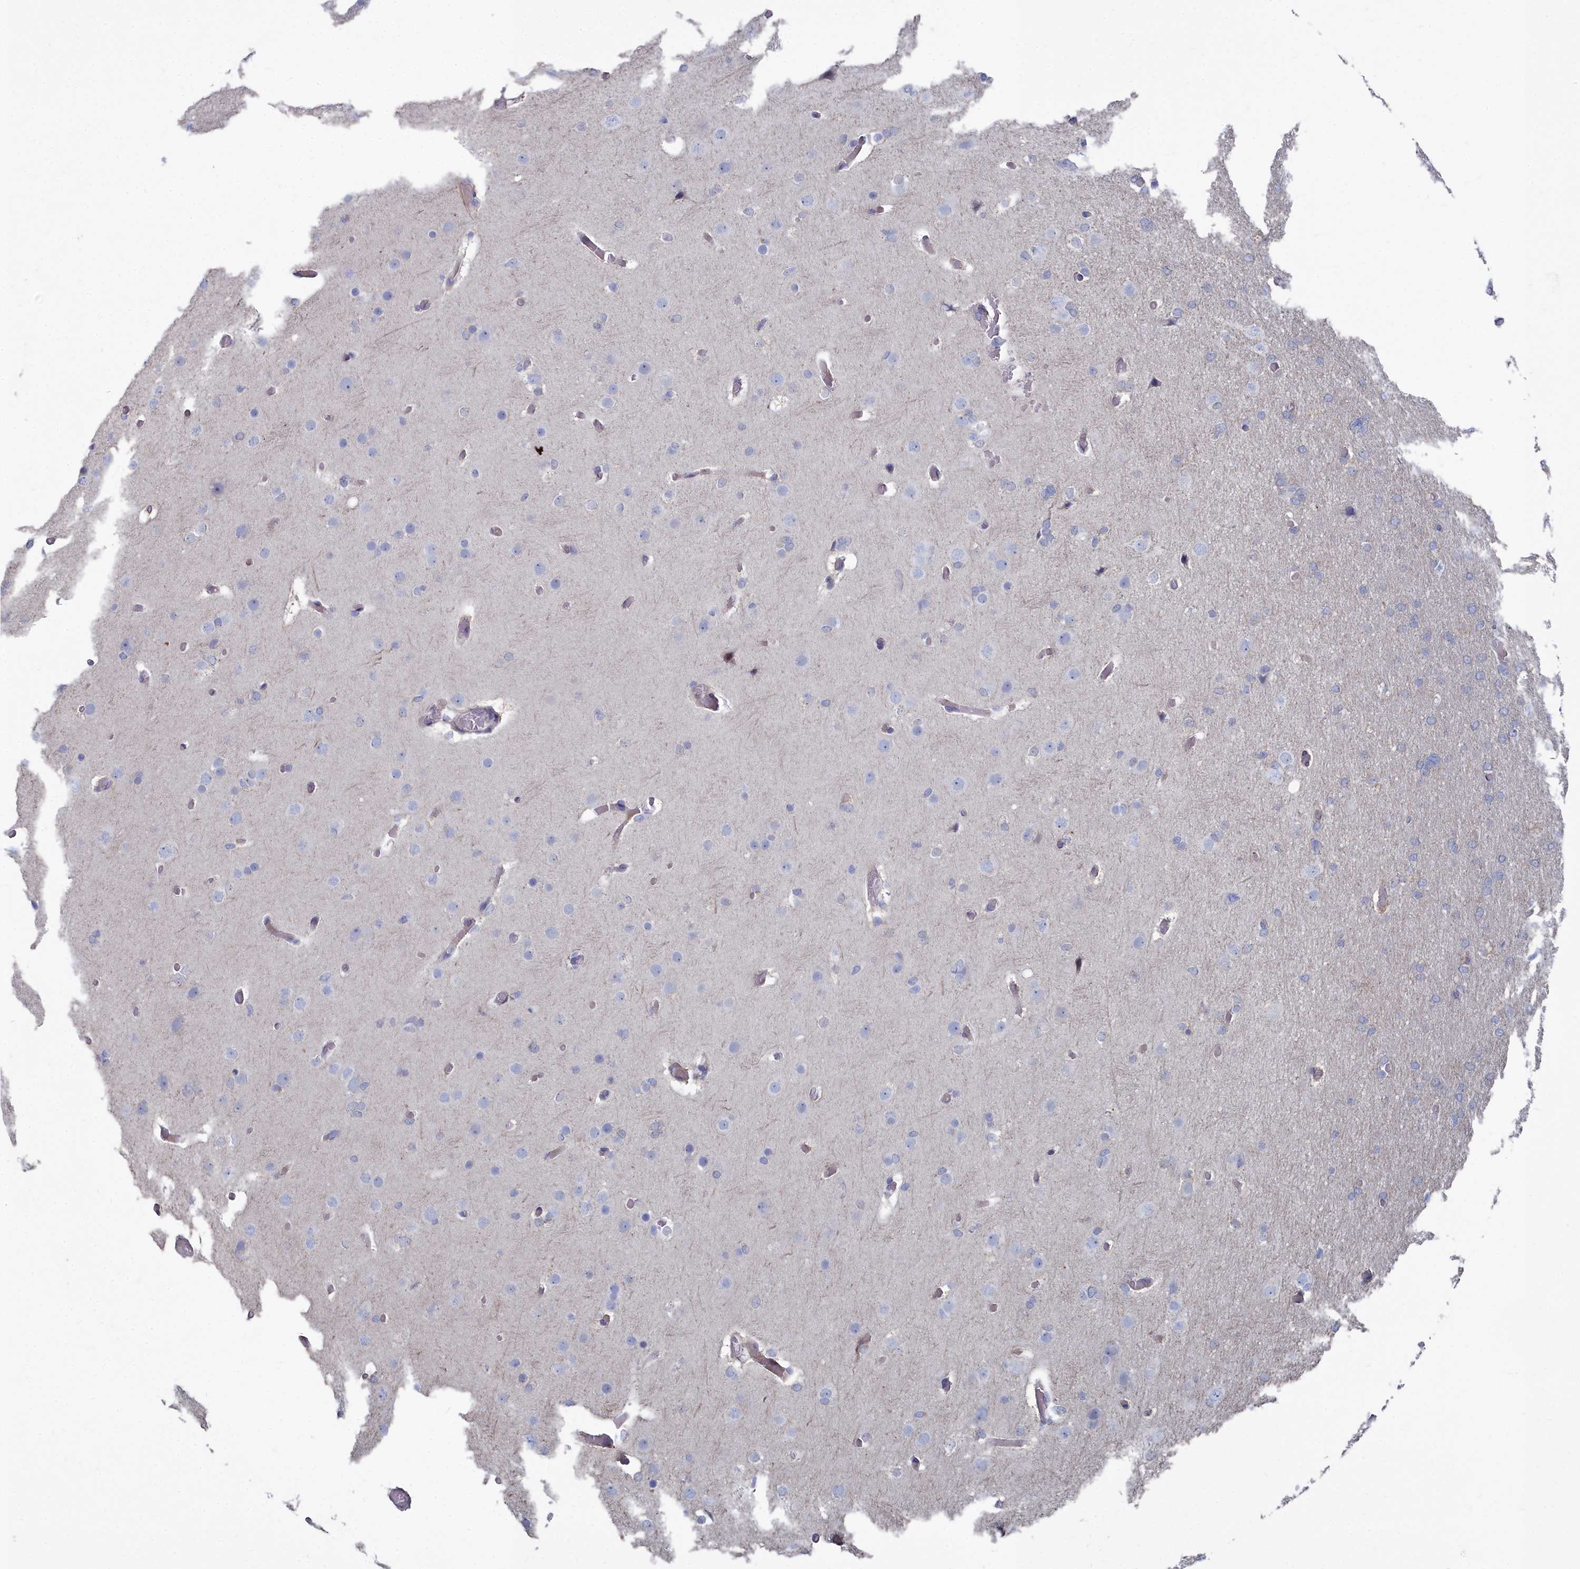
{"staining": {"intensity": "negative", "quantity": "none", "location": "none"}, "tissue": "glioma", "cell_type": "Tumor cells", "image_type": "cancer", "snomed": [{"axis": "morphology", "description": "Glioma, malignant, High grade"}, {"axis": "topography", "description": "Cerebral cortex"}], "caption": "High power microscopy photomicrograph of an IHC image of malignant high-grade glioma, revealing no significant expression in tumor cells.", "gene": "SHISAL2A", "patient": {"sex": "female", "age": 36}}